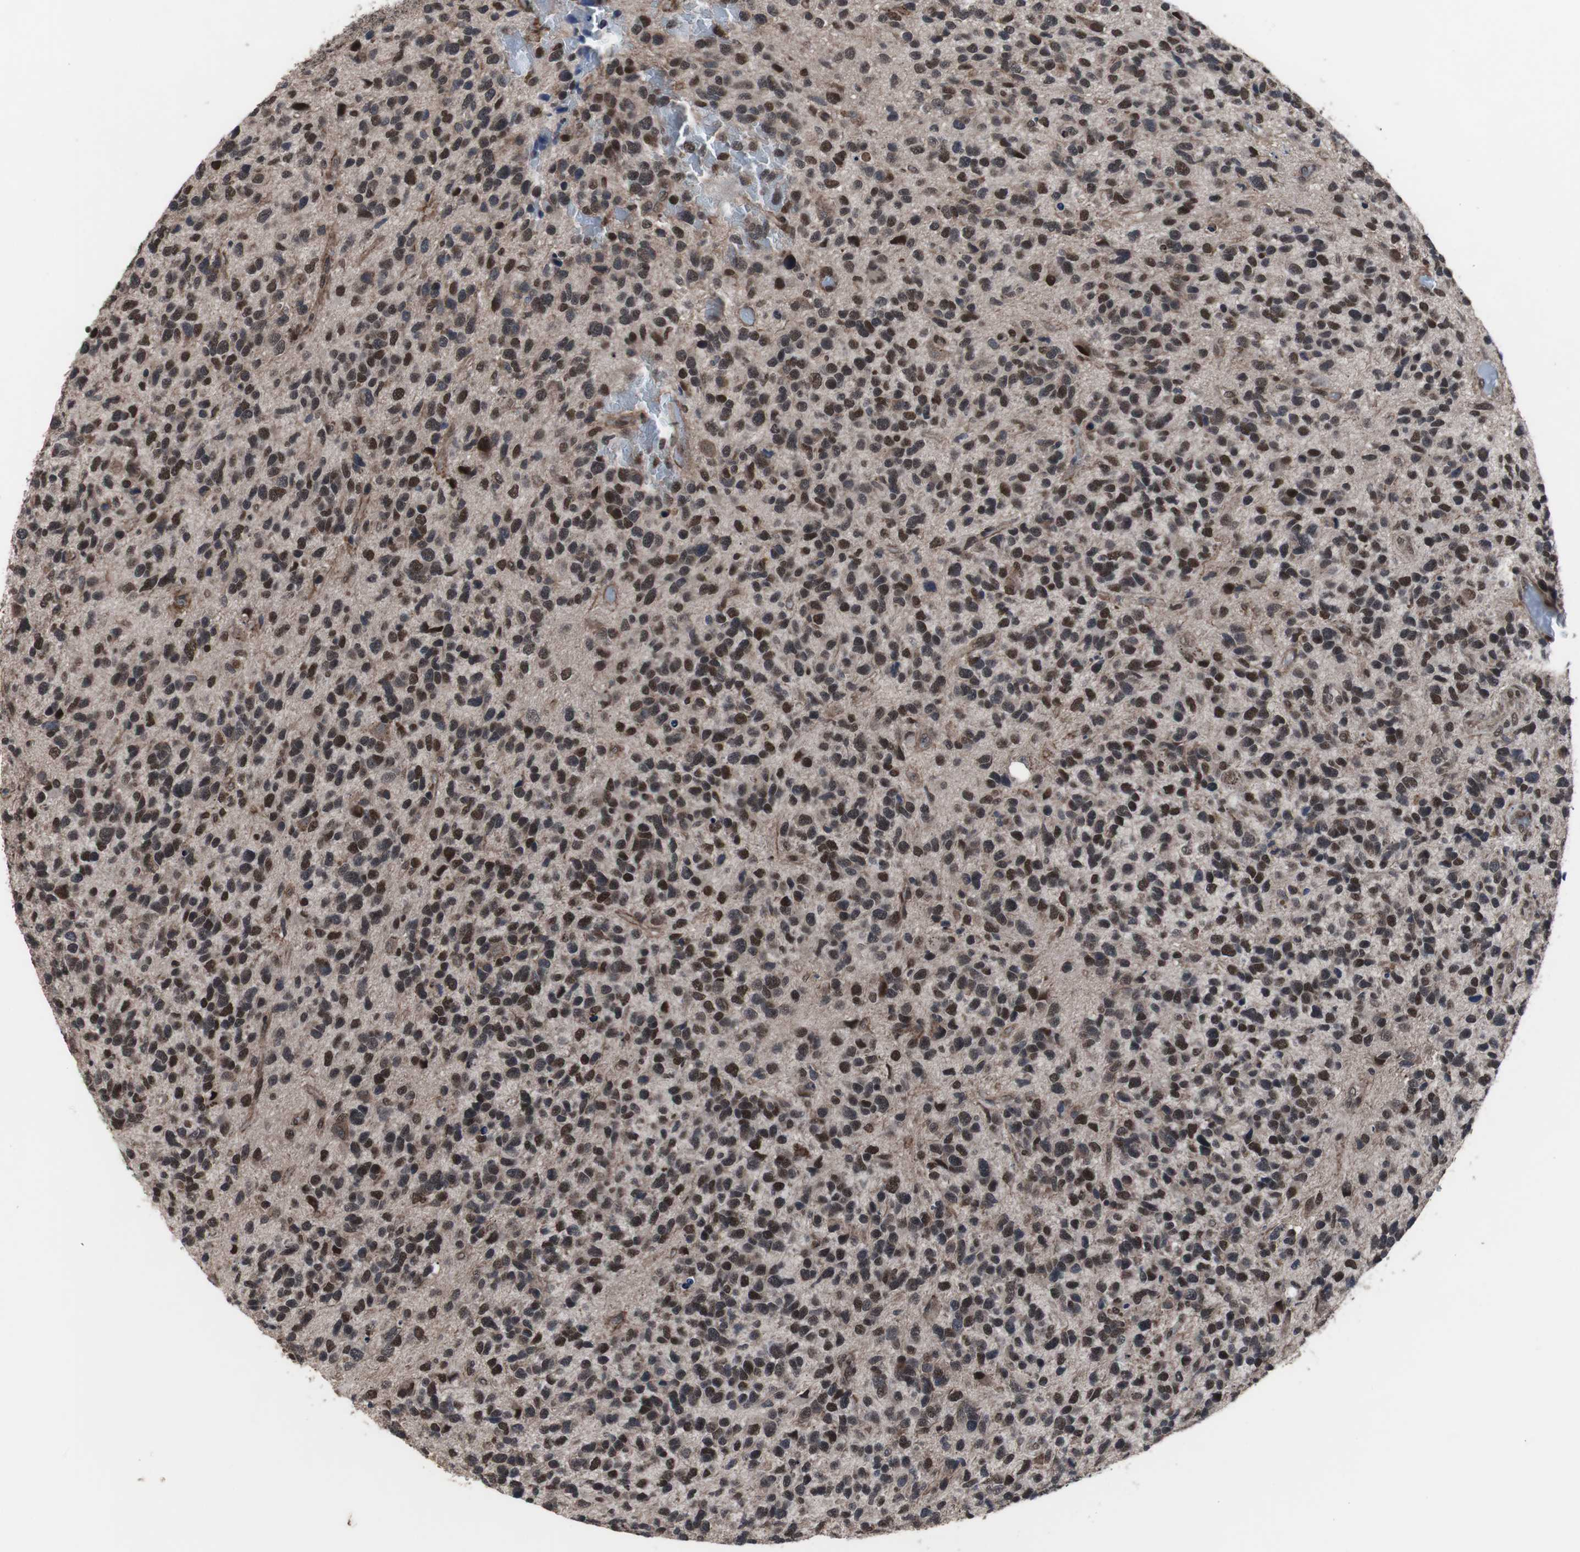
{"staining": {"intensity": "moderate", "quantity": ">75%", "location": "nuclear"}, "tissue": "glioma", "cell_type": "Tumor cells", "image_type": "cancer", "snomed": [{"axis": "morphology", "description": "Glioma, malignant, High grade"}, {"axis": "topography", "description": "Brain"}], "caption": "Tumor cells demonstrate moderate nuclear expression in approximately >75% of cells in malignant glioma (high-grade).", "gene": "GTF2F2", "patient": {"sex": "female", "age": 58}}